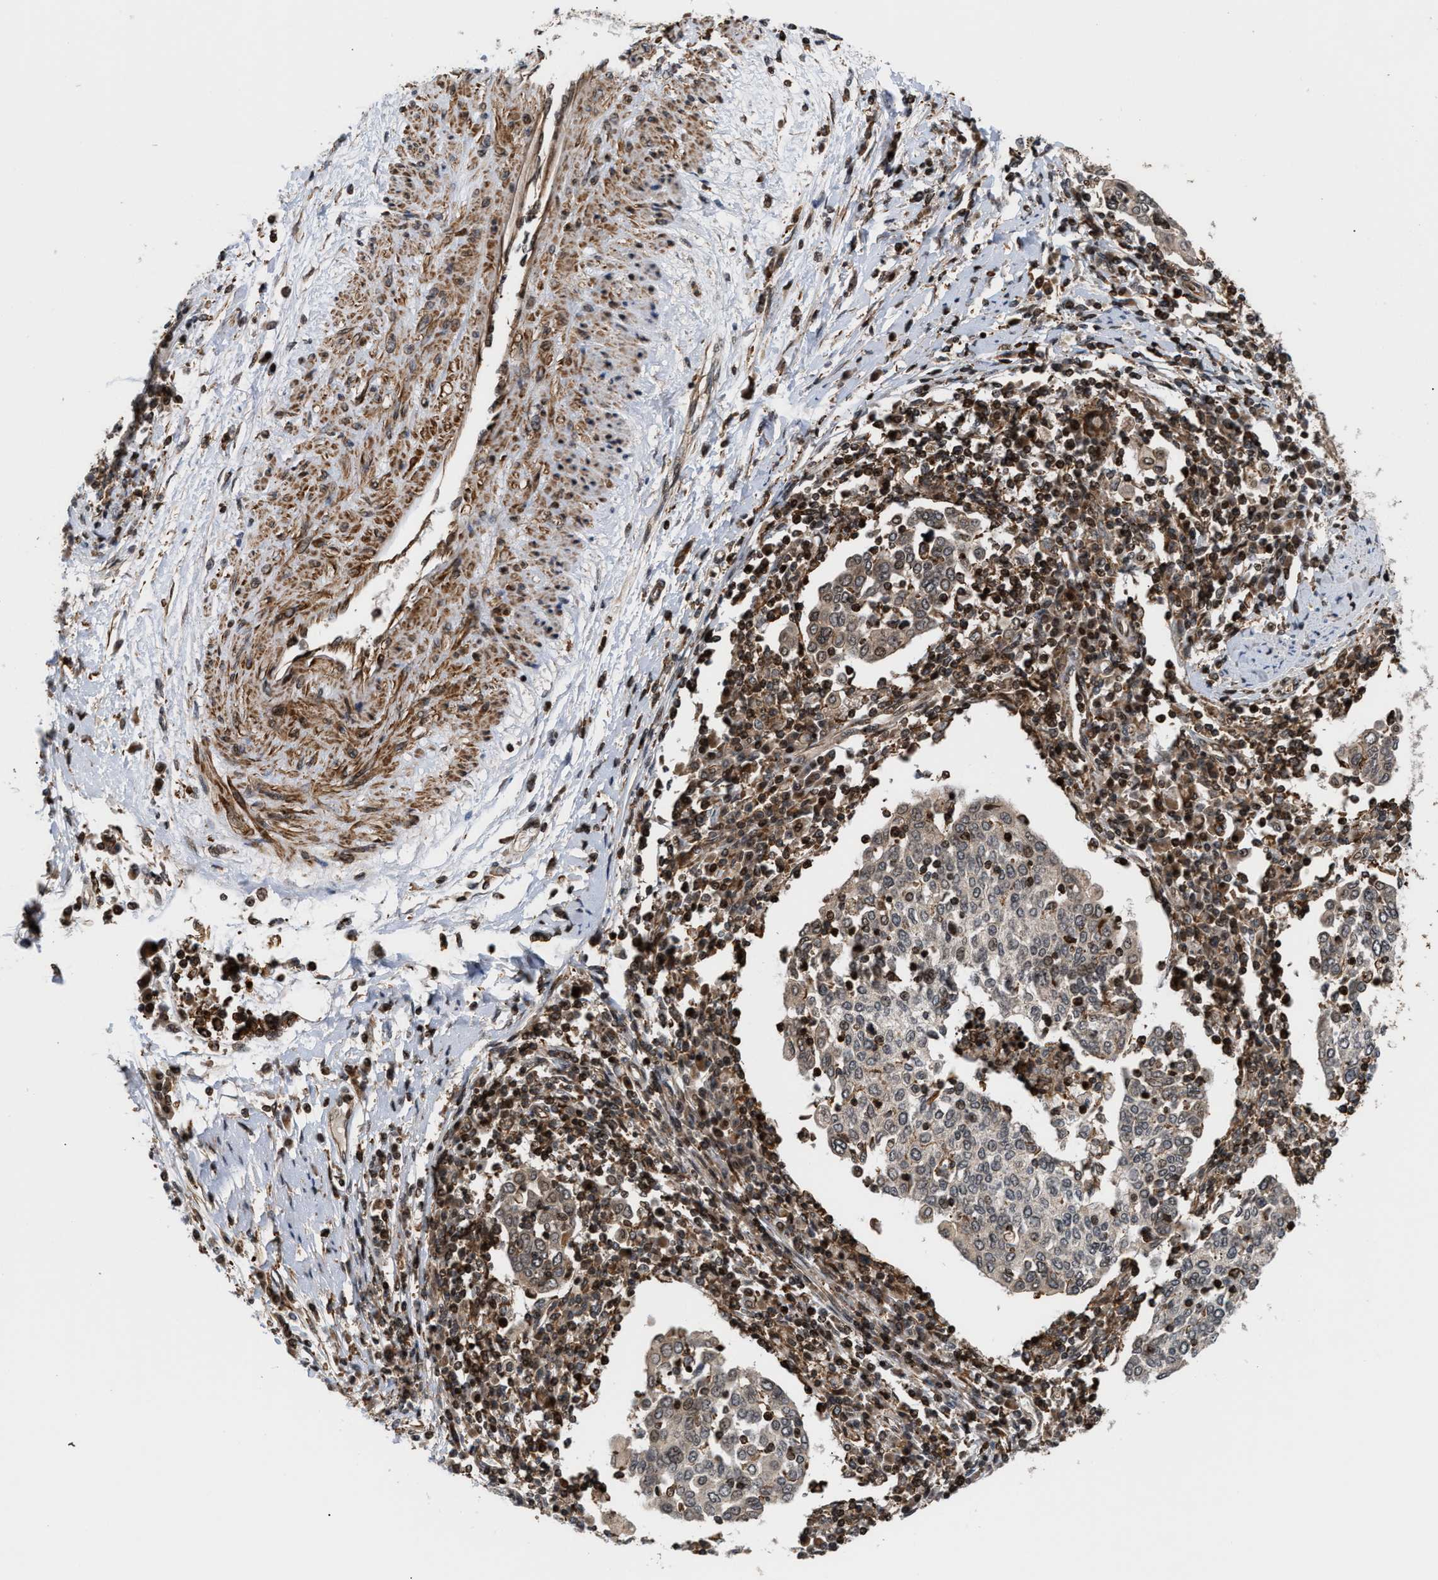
{"staining": {"intensity": "moderate", "quantity": "<25%", "location": "nuclear"}, "tissue": "cervical cancer", "cell_type": "Tumor cells", "image_type": "cancer", "snomed": [{"axis": "morphology", "description": "Squamous cell carcinoma, NOS"}, {"axis": "topography", "description": "Cervix"}], "caption": "Brown immunohistochemical staining in squamous cell carcinoma (cervical) demonstrates moderate nuclear positivity in about <25% of tumor cells.", "gene": "STAU2", "patient": {"sex": "female", "age": 40}}